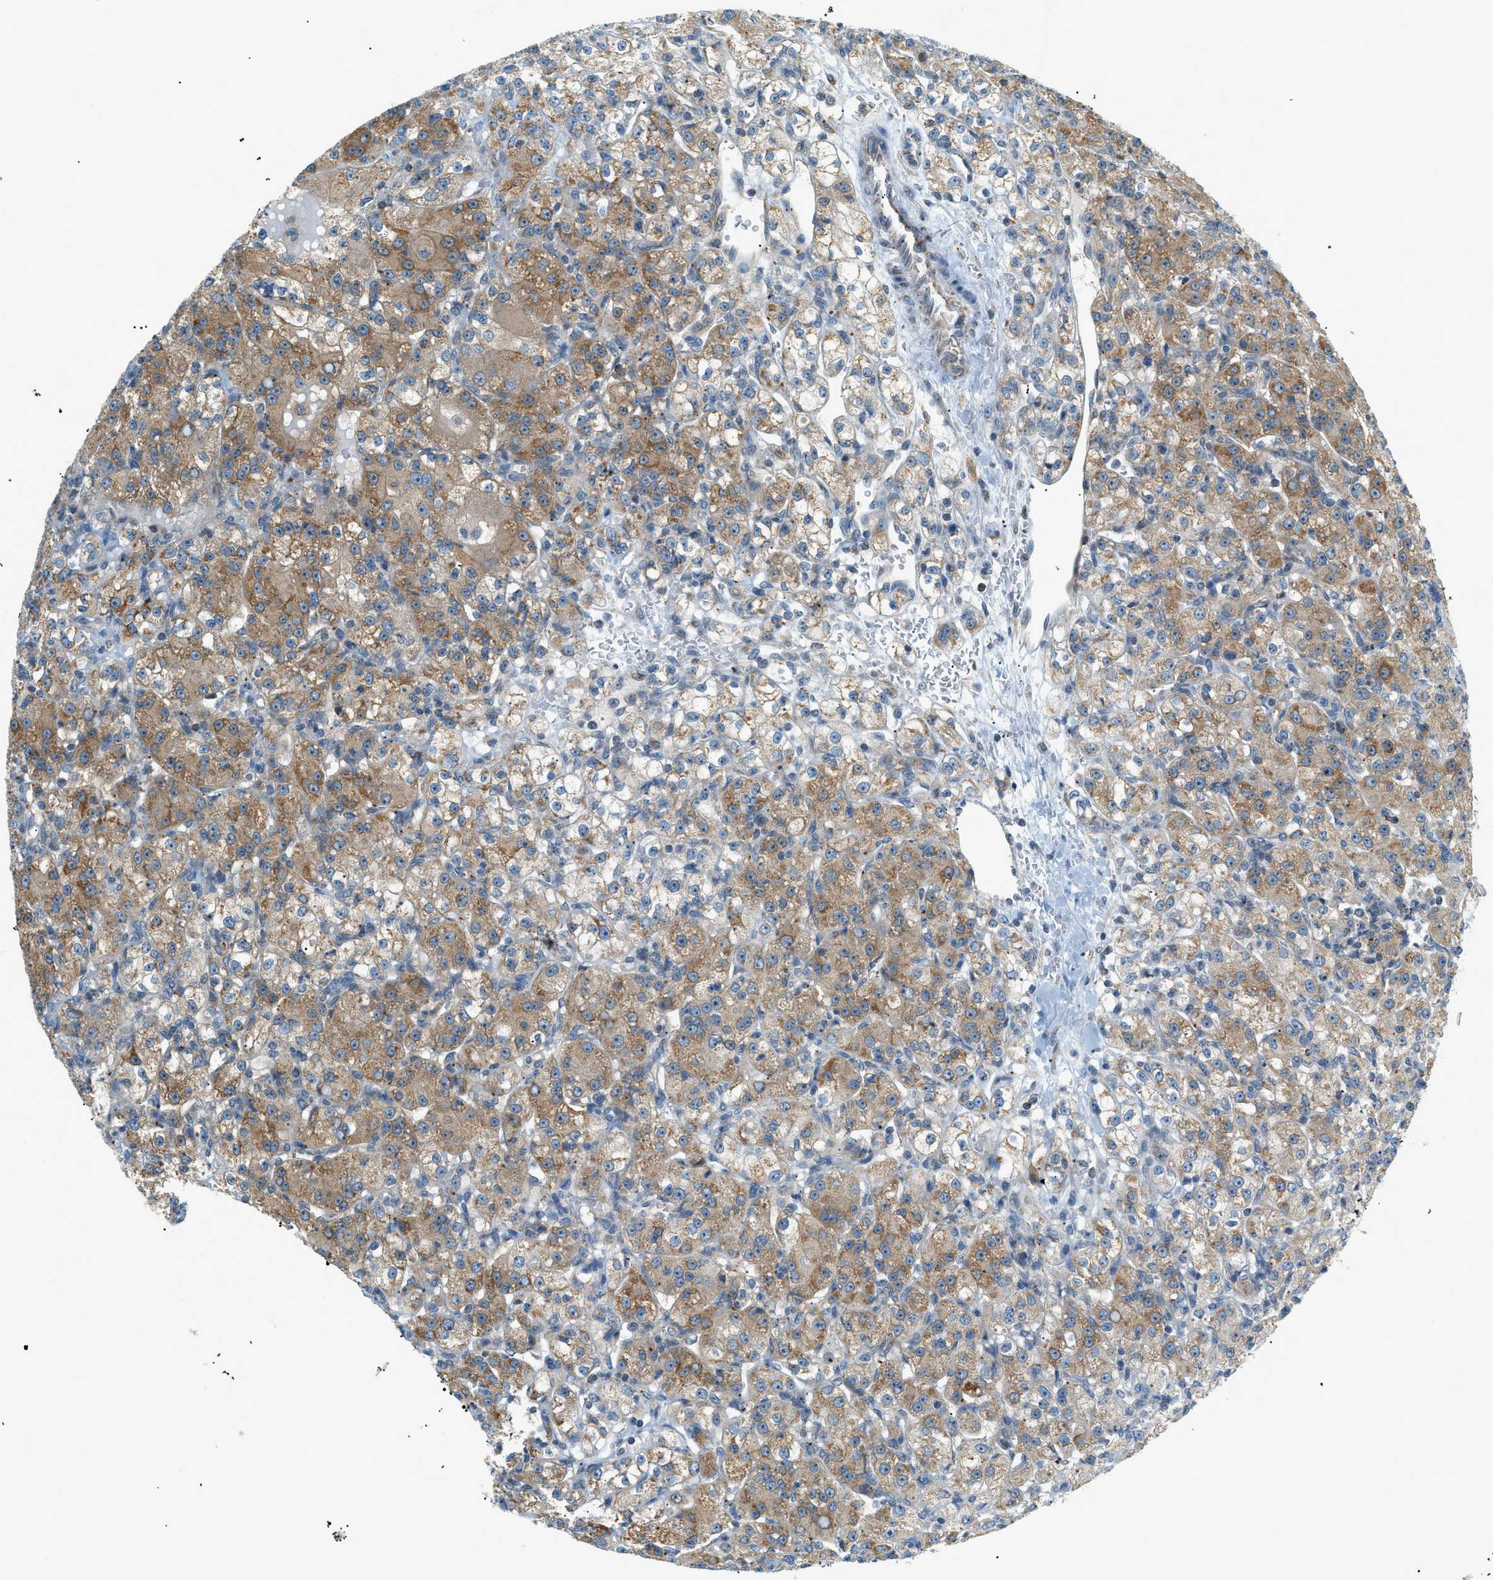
{"staining": {"intensity": "moderate", "quantity": ">75%", "location": "cytoplasmic/membranous"}, "tissue": "renal cancer", "cell_type": "Tumor cells", "image_type": "cancer", "snomed": [{"axis": "morphology", "description": "Normal tissue, NOS"}, {"axis": "morphology", "description": "Adenocarcinoma, NOS"}, {"axis": "topography", "description": "Kidney"}], "caption": "Immunohistochemical staining of human renal cancer shows medium levels of moderate cytoplasmic/membranous staining in about >75% of tumor cells.", "gene": "PIGG", "patient": {"sex": "male", "age": 61}}